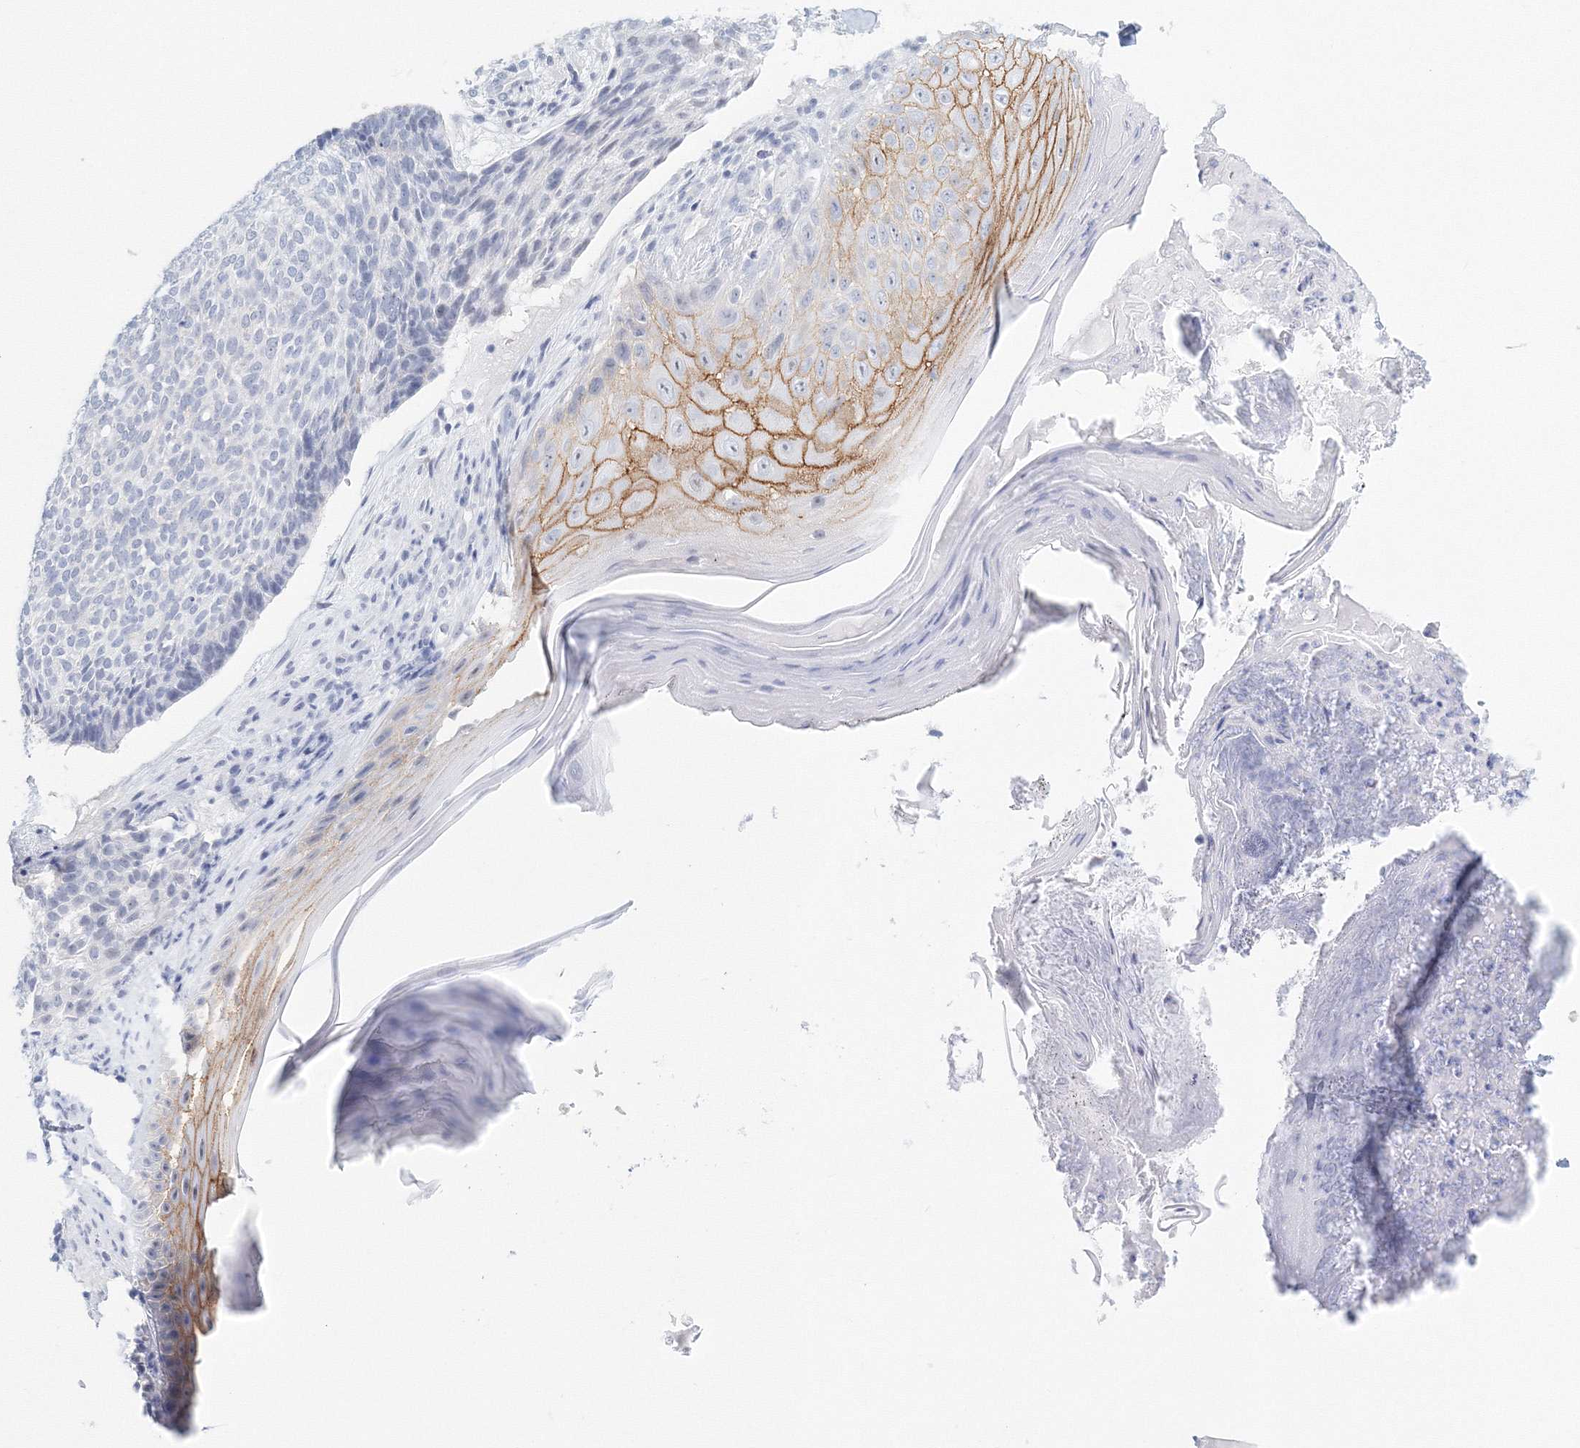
{"staining": {"intensity": "negative", "quantity": "none", "location": "none"}, "tissue": "skin cancer", "cell_type": "Tumor cells", "image_type": "cancer", "snomed": [{"axis": "morphology", "description": "Normal tissue, NOS"}, {"axis": "morphology", "description": "Basal cell carcinoma"}, {"axis": "topography", "description": "Skin"}], "caption": "Immunohistochemistry (IHC) photomicrograph of neoplastic tissue: skin cancer (basal cell carcinoma) stained with DAB exhibits no significant protein positivity in tumor cells.", "gene": "VSIG1", "patient": {"sex": "male", "age": 50}}